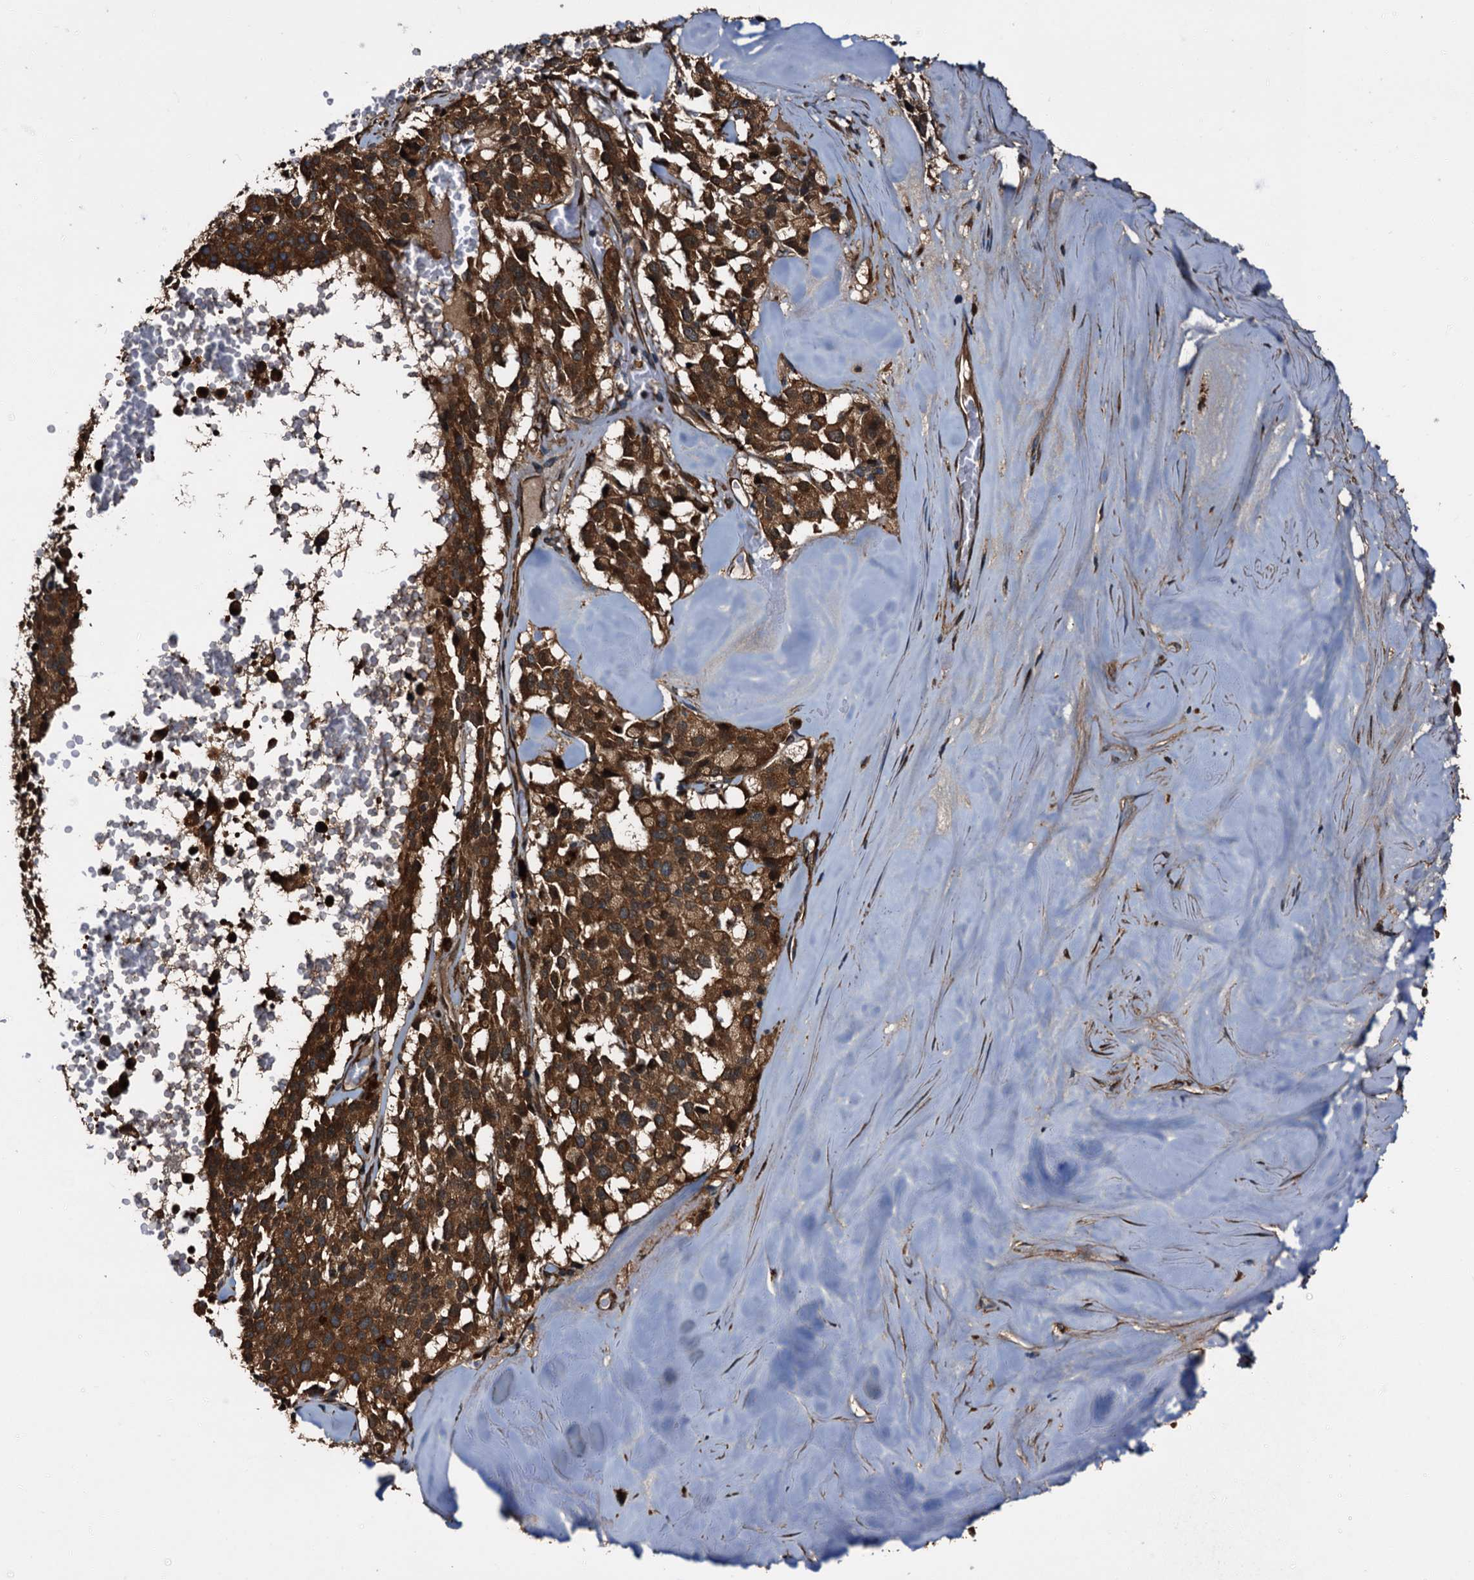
{"staining": {"intensity": "strong", "quantity": ">75%", "location": "cytoplasmic/membranous"}, "tissue": "pancreatic cancer", "cell_type": "Tumor cells", "image_type": "cancer", "snomed": [{"axis": "morphology", "description": "Adenocarcinoma, NOS"}, {"axis": "topography", "description": "Pancreas"}], "caption": "DAB immunohistochemical staining of pancreatic cancer (adenocarcinoma) reveals strong cytoplasmic/membranous protein positivity in approximately >75% of tumor cells.", "gene": "PEX5", "patient": {"sex": "male", "age": 65}}